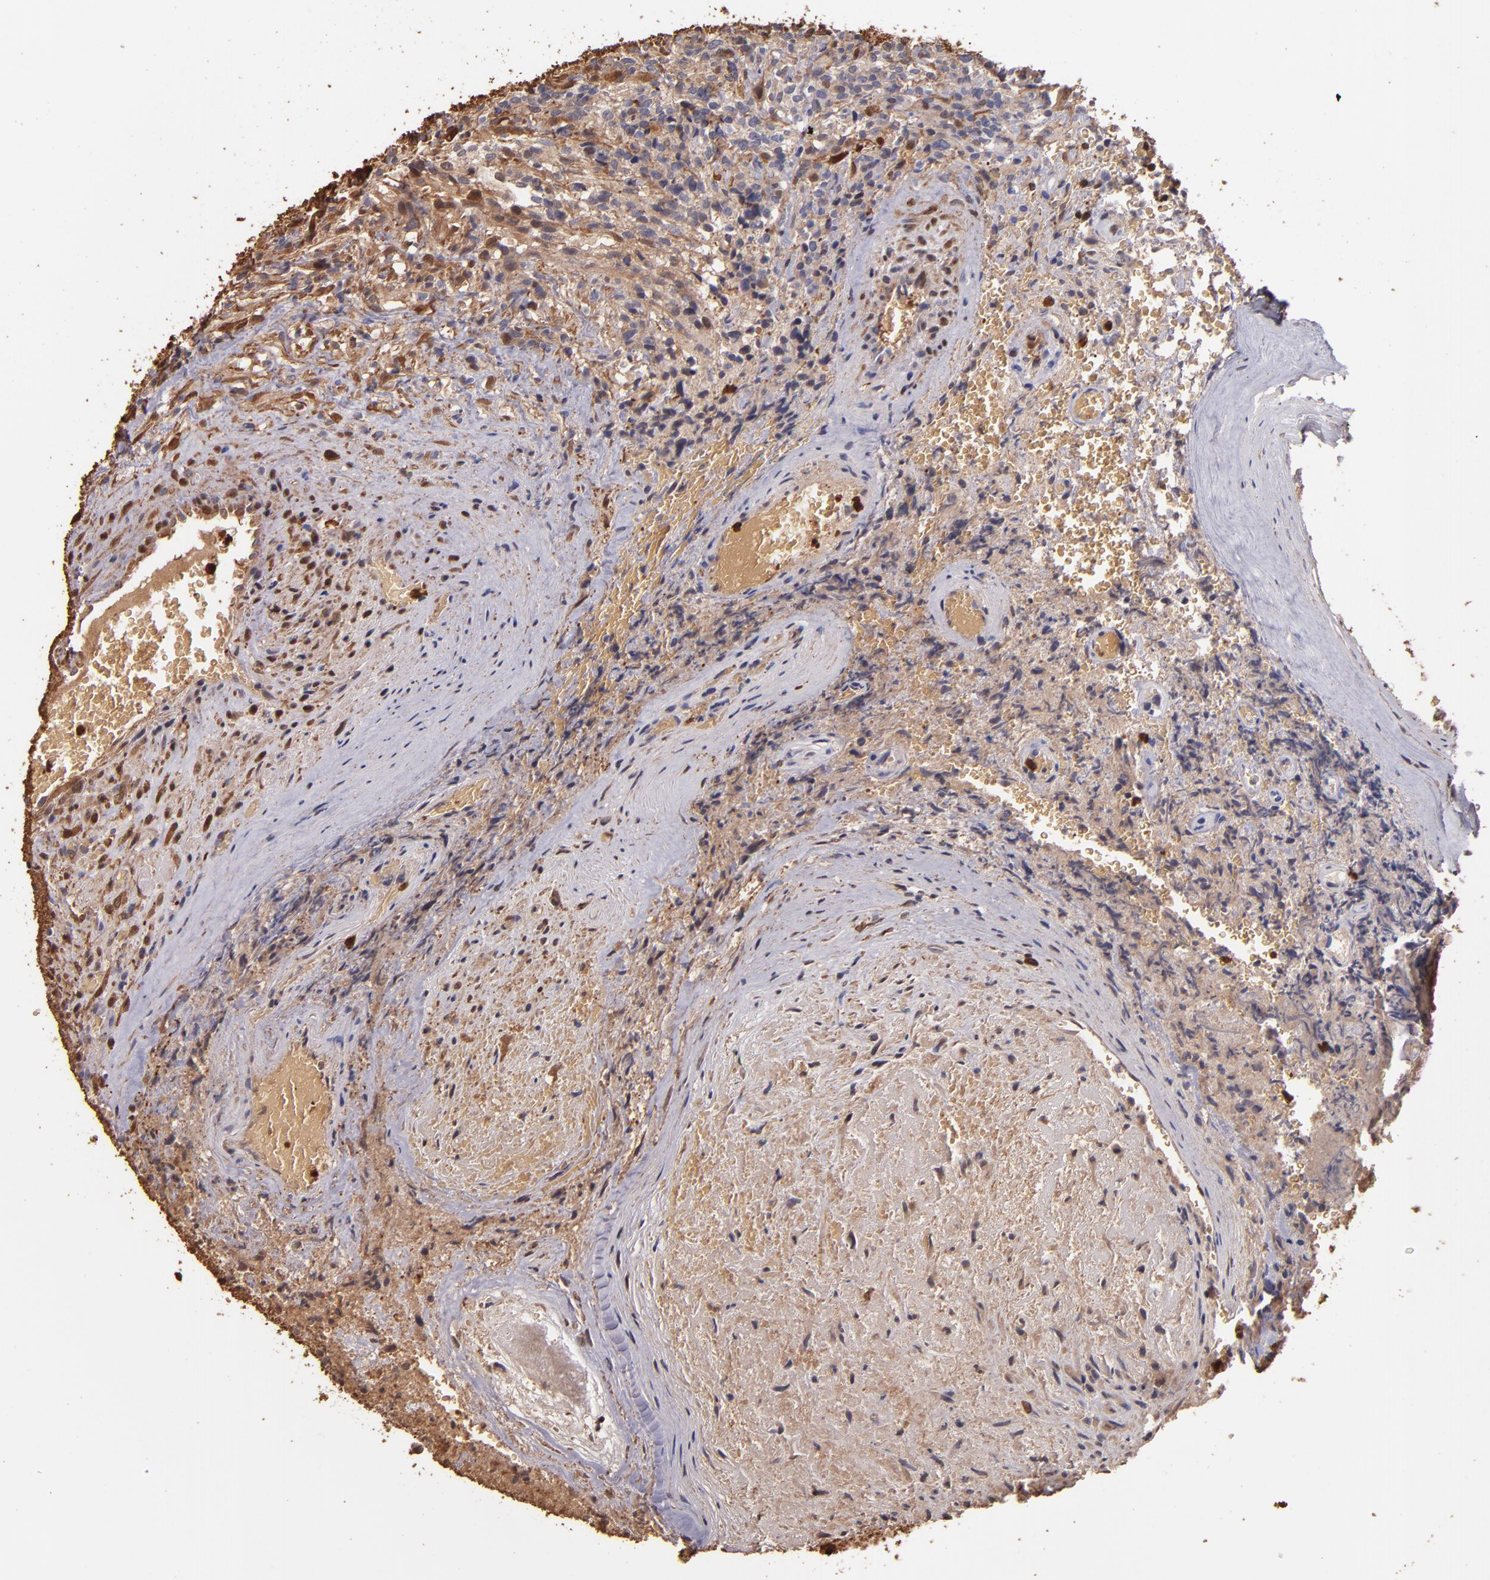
{"staining": {"intensity": "strong", "quantity": ">75%", "location": "cytoplasmic/membranous,nuclear"}, "tissue": "glioma", "cell_type": "Tumor cells", "image_type": "cancer", "snomed": [{"axis": "morphology", "description": "Normal tissue, NOS"}, {"axis": "morphology", "description": "Glioma, malignant, High grade"}, {"axis": "topography", "description": "Cerebral cortex"}], "caption": "Glioma was stained to show a protein in brown. There is high levels of strong cytoplasmic/membranous and nuclear staining in about >75% of tumor cells.", "gene": "S100A6", "patient": {"sex": "male", "age": 75}}